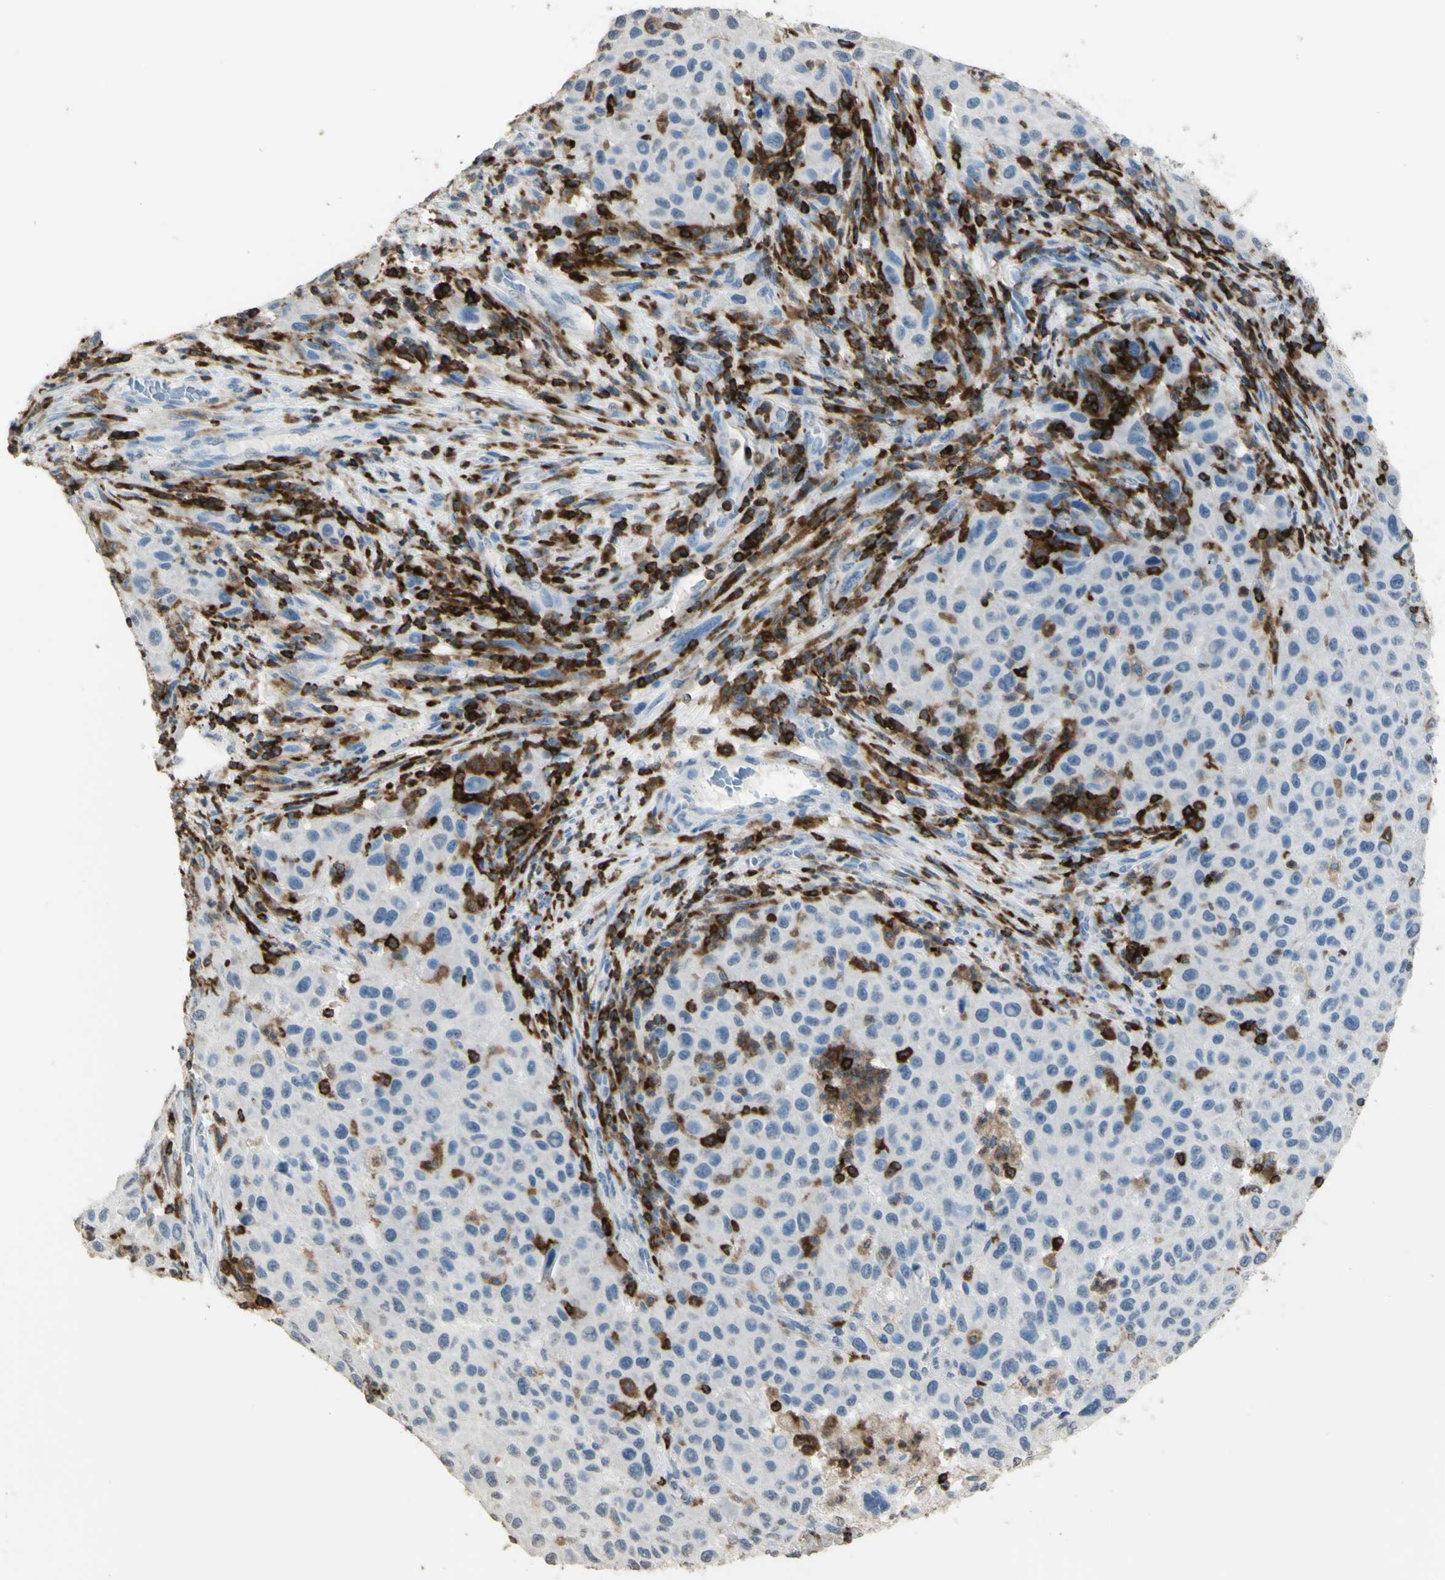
{"staining": {"intensity": "negative", "quantity": "none", "location": "none"}, "tissue": "melanoma", "cell_type": "Tumor cells", "image_type": "cancer", "snomed": [{"axis": "morphology", "description": "Malignant melanoma, Metastatic site"}, {"axis": "topography", "description": "Lymph node"}], "caption": "Protein analysis of melanoma reveals no significant staining in tumor cells. (Immunohistochemistry (ihc), brightfield microscopy, high magnification).", "gene": "PSTPIP1", "patient": {"sex": "male", "age": 61}}